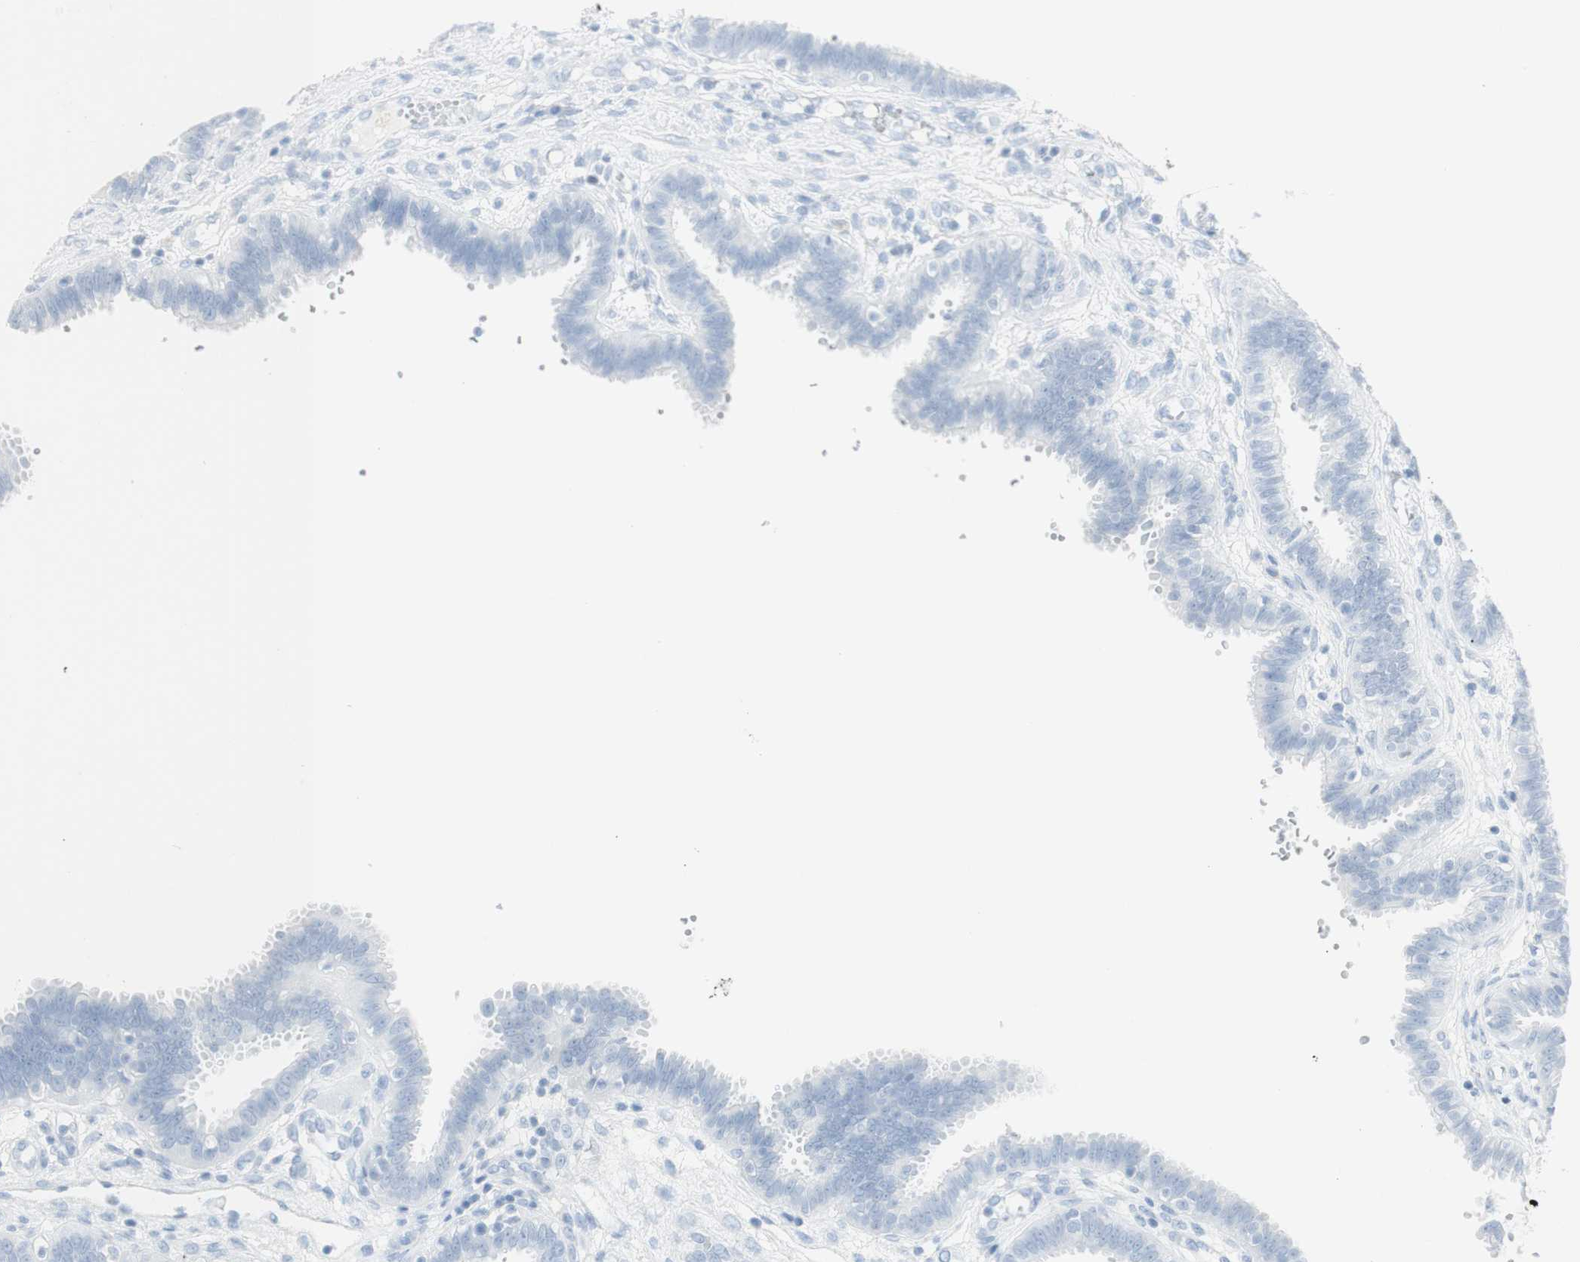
{"staining": {"intensity": "negative", "quantity": "none", "location": "none"}, "tissue": "fallopian tube", "cell_type": "Glandular cells", "image_type": "normal", "snomed": [{"axis": "morphology", "description": "Normal tissue, NOS"}, {"axis": "topography", "description": "Fallopian tube"}], "caption": "DAB (3,3'-diaminobenzidine) immunohistochemical staining of benign fallopian tube displays no significant positivity in glandular cells.", "gene": "NAPSA", "patient": {"sex": "female", "age": 32}}